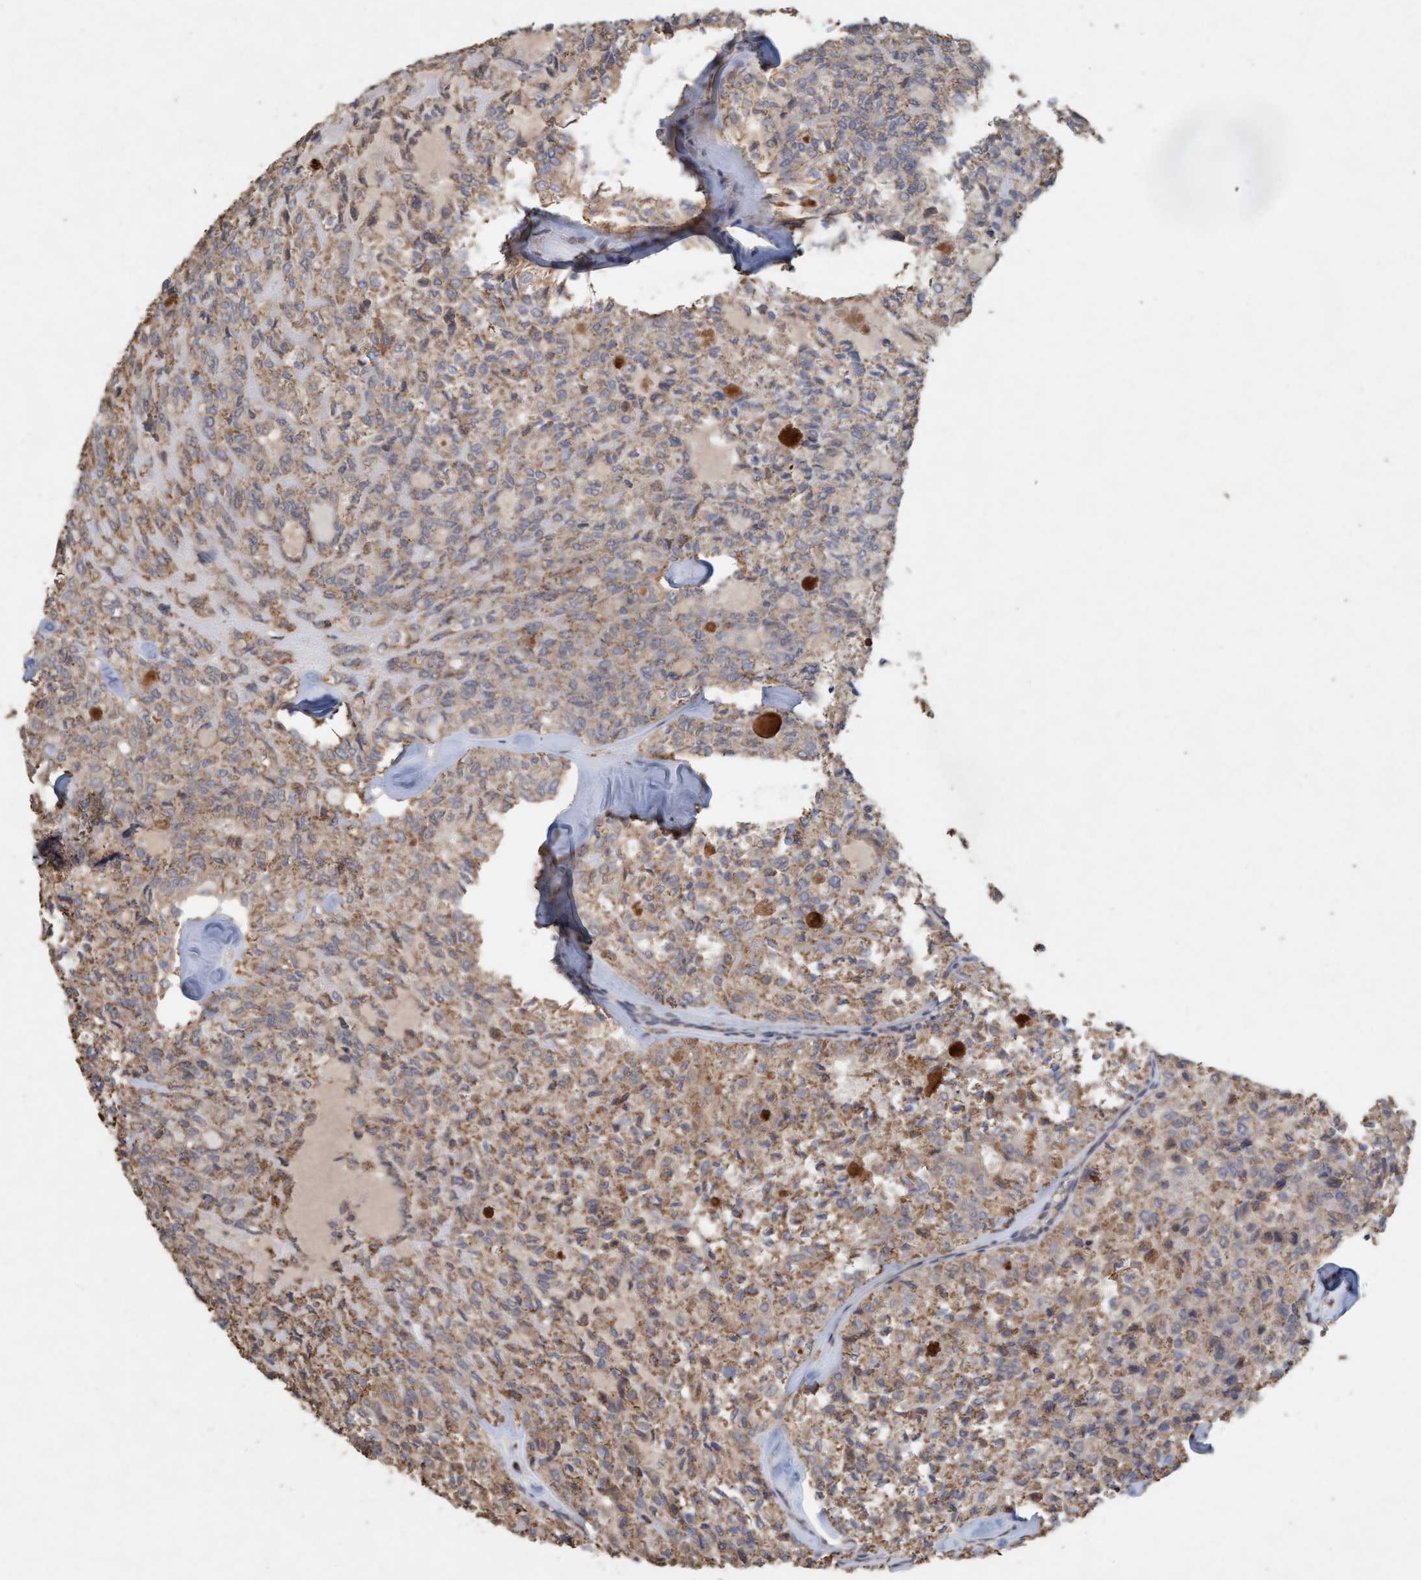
{"staining": {"intensity": "moderate", "quantity": ">75%", "location": "cytoplasmic/membranous"}, "tissue": "thyroid cancer", "cell_type": "Tumor cells", "image_type": "cancer", "snomed": [{"axis": "morphology", "description": "Follicular adenoma carcinoma, NOS"}, {"axis": "topography", "description": "Thyroid gland"}], "caption": "Follicular adenoma carcinoma (thyroid) was stained to show a protein in brown. There is medium levels of moderate cytoplasmic/membranous positivity in approximately >75% of tumor cells. (Stains: DAB in brown, nuclei in blue, Microscopy: brightfield microscopy at high magnification).", "gene": "VSIG8", "patient": {"sex": "male", "age": 75}}